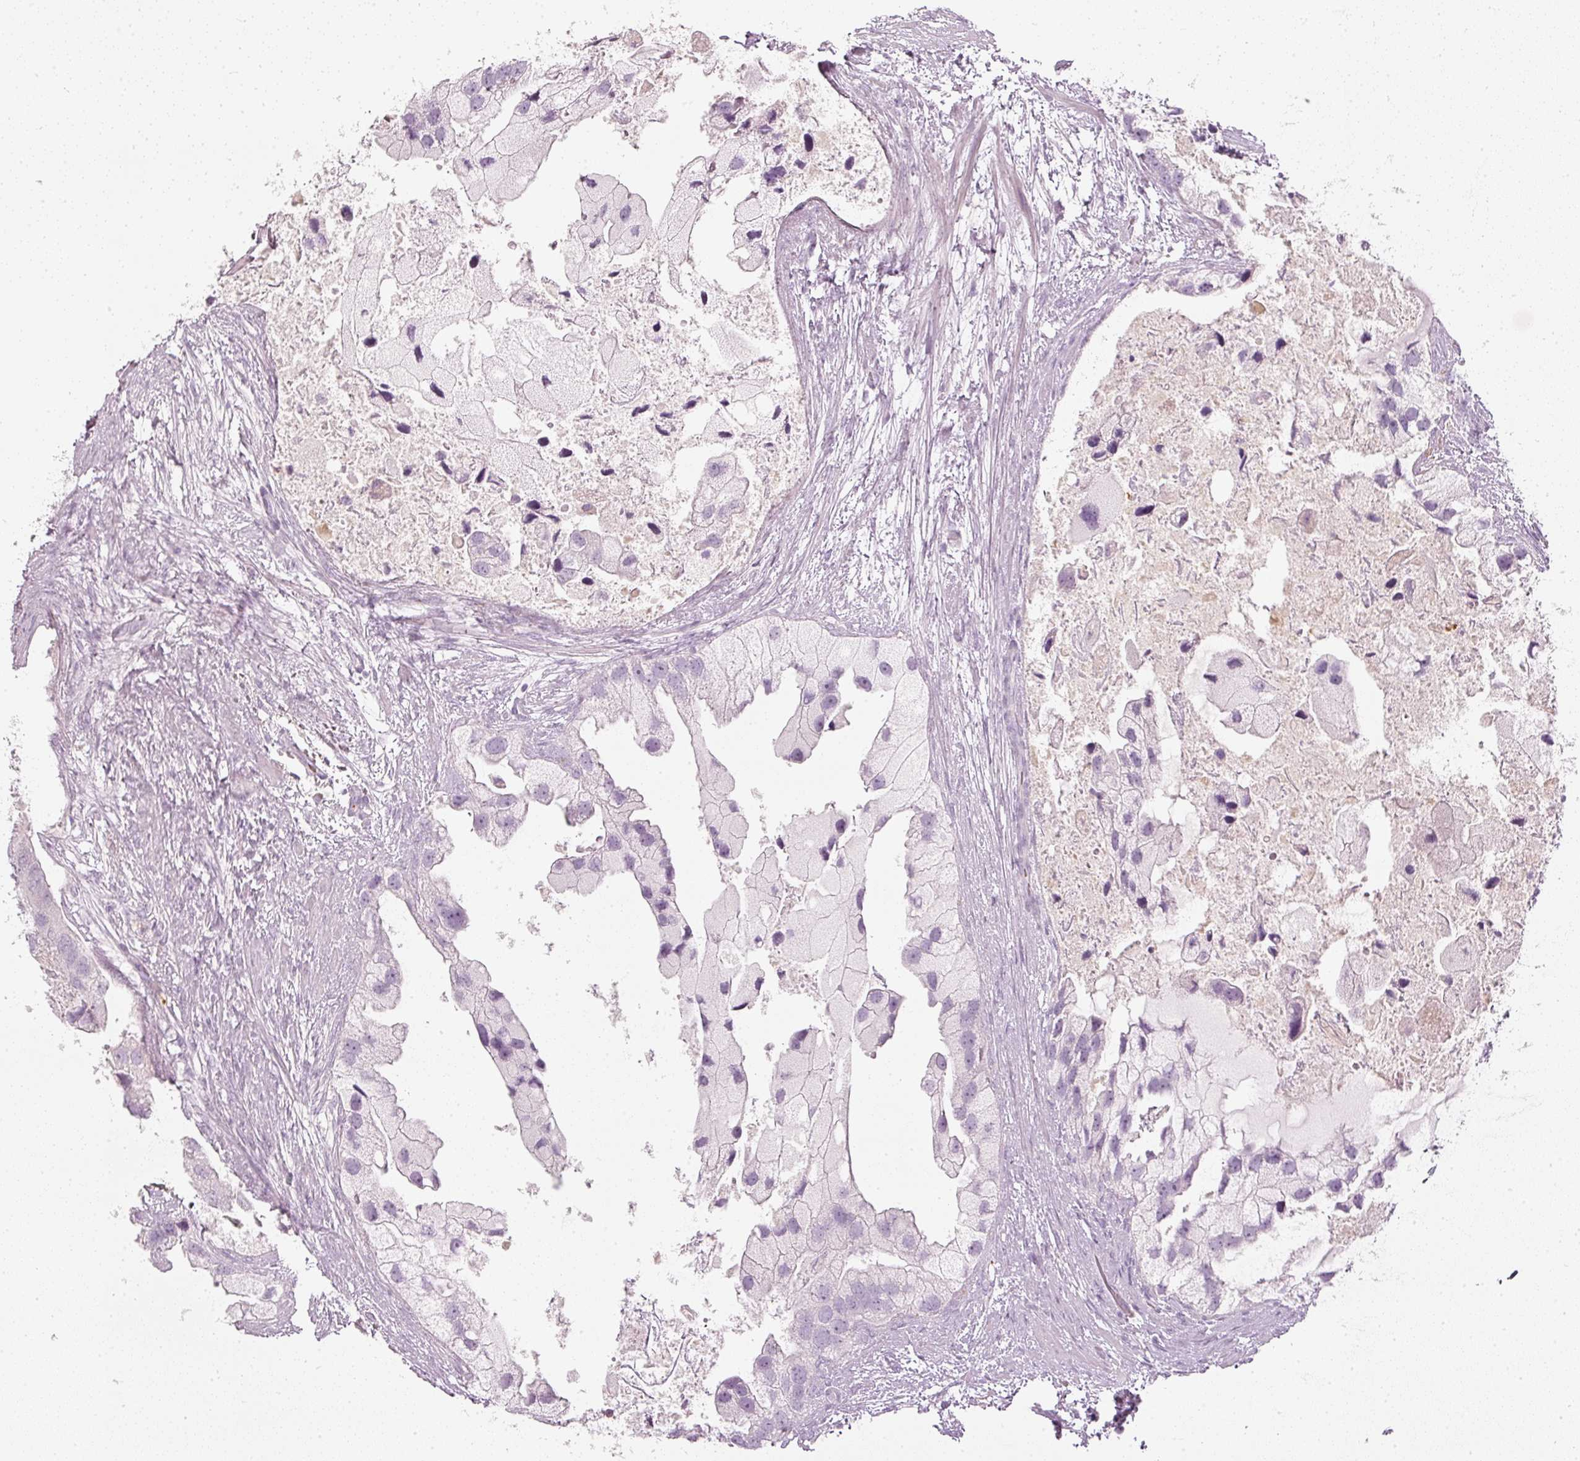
{"staining": {"intensity": "negative", "quantity": "none", "location": "none"}, "tissue": "prostate cancer", "cell_type": "Tumor cells", "image_type": "cancer", "snomed": [{"axis": "morphology", "description": "Adenocarcinoma, High grade"}, {"axis": "topography", "description": "Prostate"}], "caption": "Immunohistochemical staining of prostate cancer reveals no significant staining in tumor cells.", "gene": "LECT2", "patient": {"sex": "male", "age": 62}}